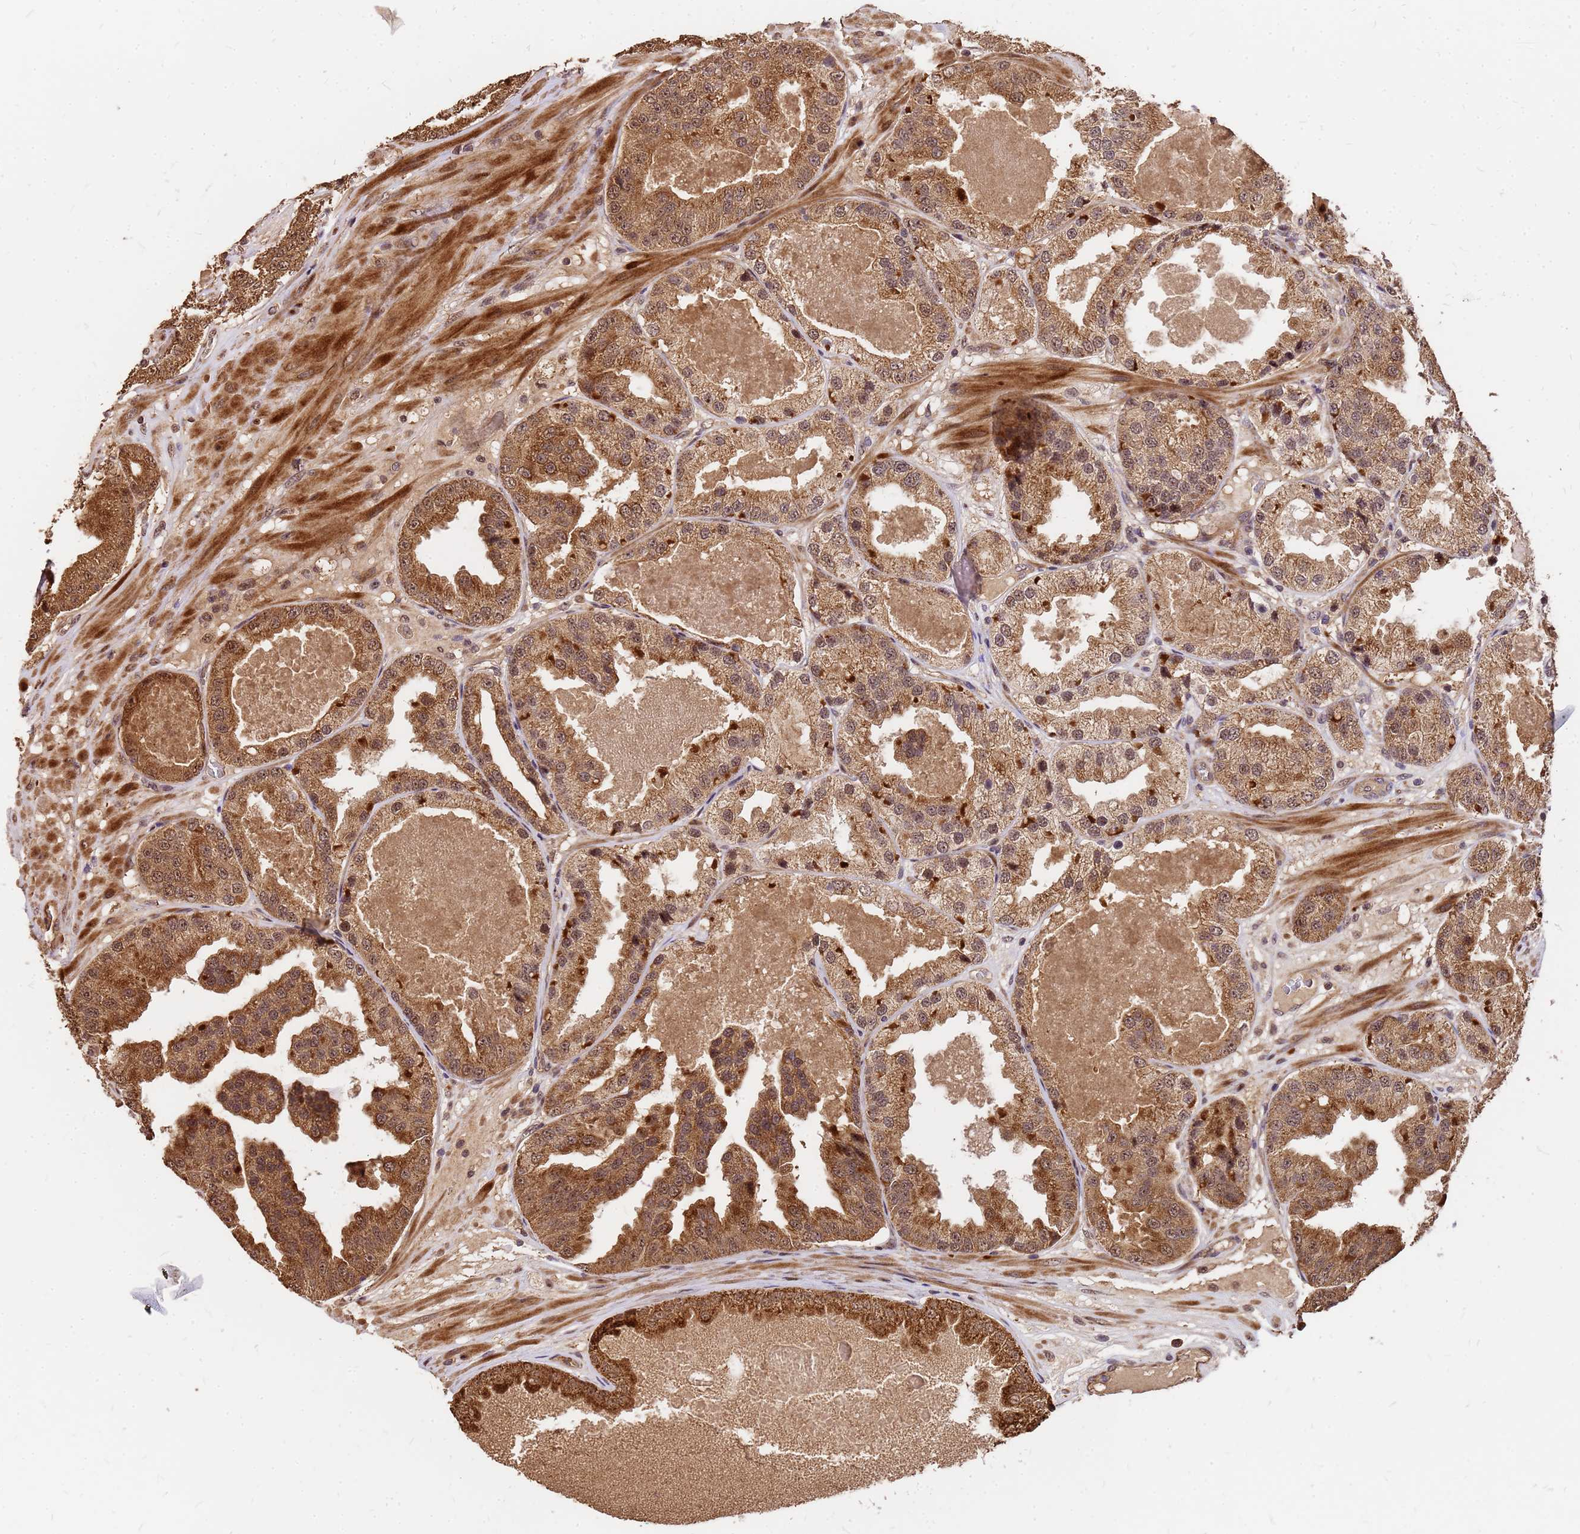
{"staining": {"intensity": "moderate", "quantity": ">75%", "location": "cytoplasmic/membranous,nuclear"}, "tissue": "prostate cancer", "cell_type": "Tumor cells", "image_type": "cancer", "snomed": [{"axis": "morphology", "description": "Adenocarcinoma, High grade"}, {"axis": "topography", "description": "Prostate"}], "caption": "IHC photomicrograph of prostate cancer stained for a protein (brown), which reveals medium levels of moderate cytoplasmic/membranous and nuclear positivity in approximately >75% of tumor cells.", "gene": "GPATCH8", "patient": {"sex": "male", "age": 63}}